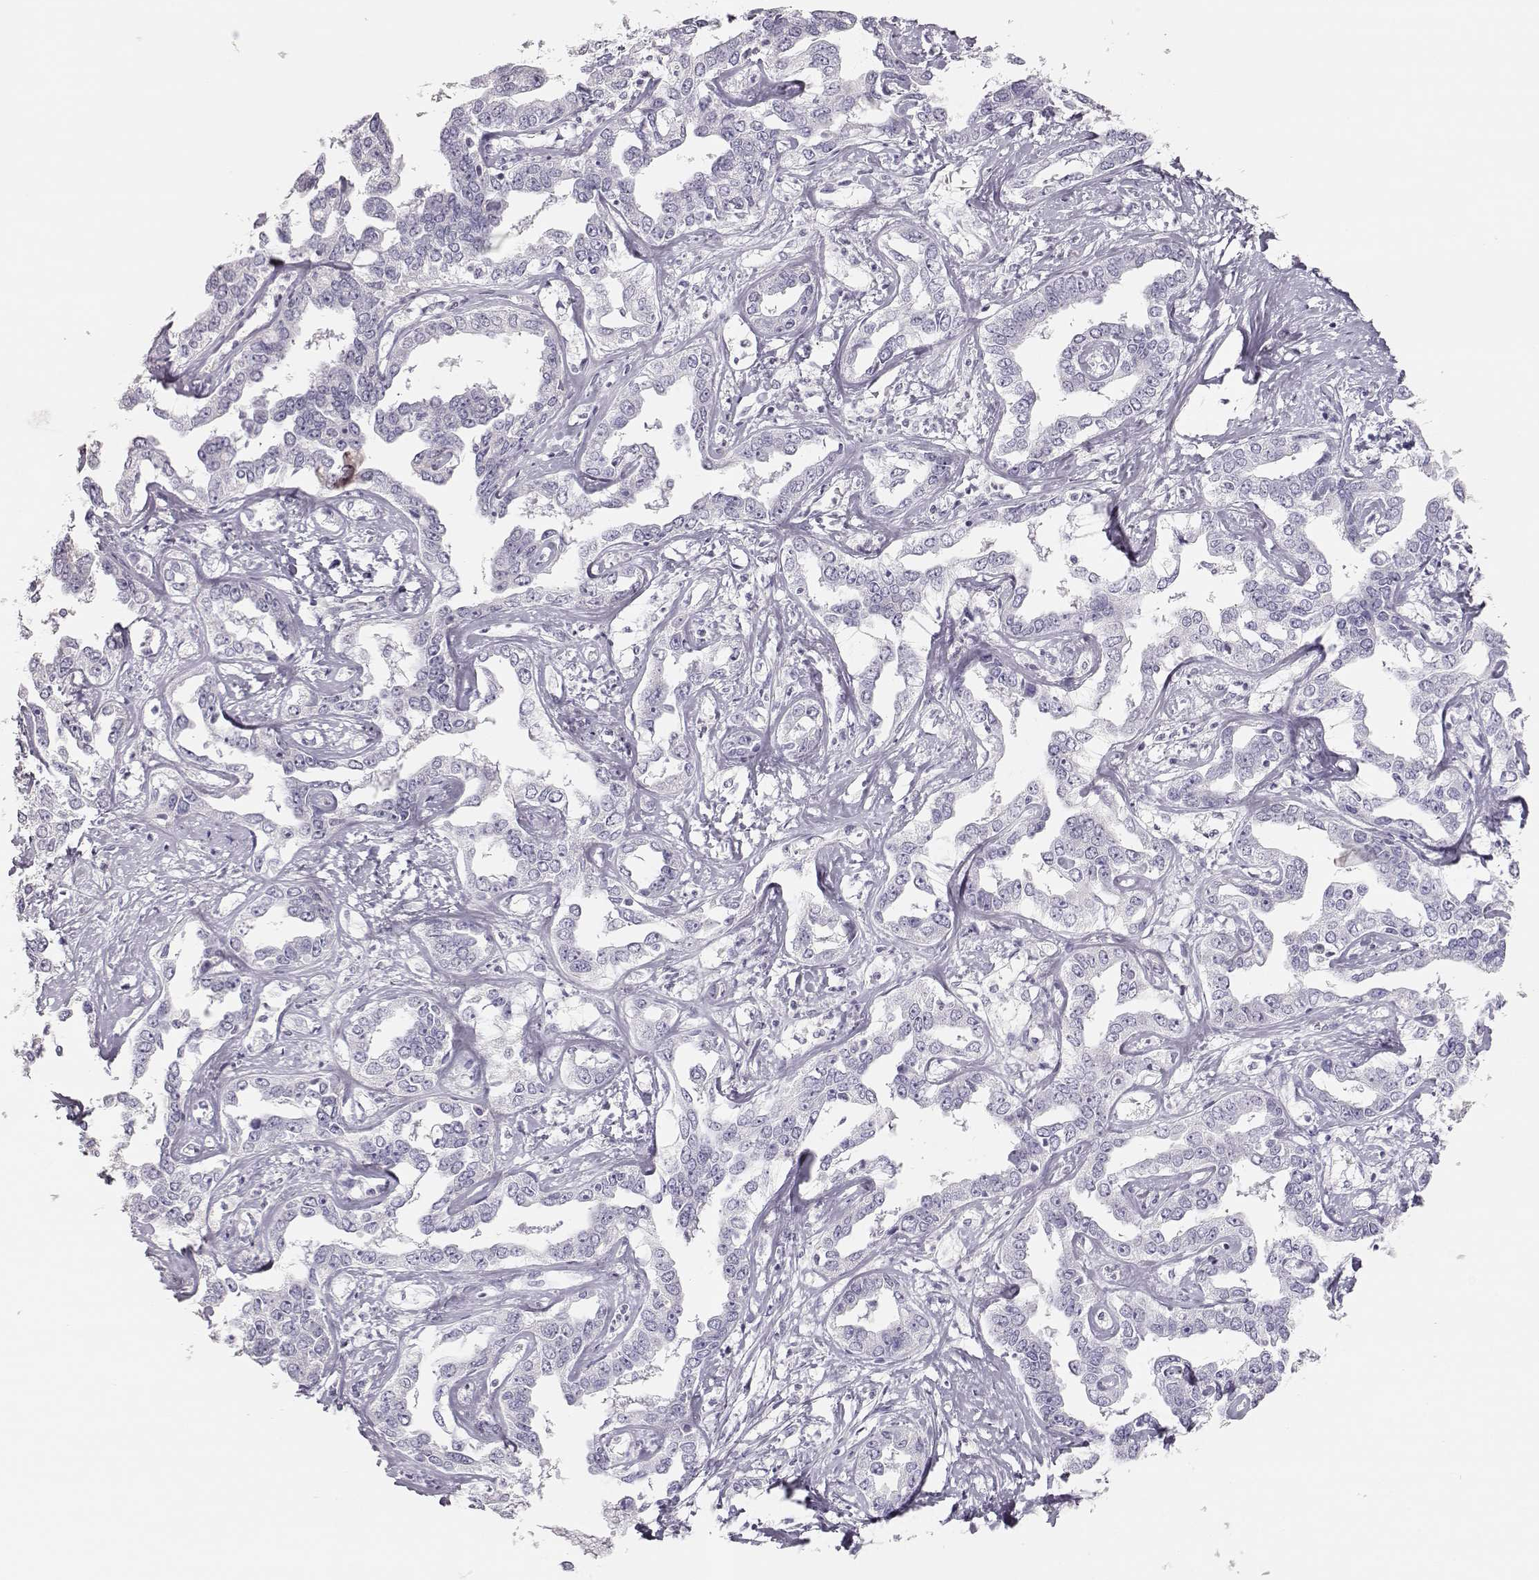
{"staining": {"intensity": "negative", "quantity": "none", "location": "none"}, "tissue": "liver cancer", "cell_type": "Tumor cells", "image_type": "cancer", "snomed": [{"axis": "morphology", "description": "Cholangiocarcinoma"}, {"axis": "topography", "description": "Liver"}], "caption": "Tumor cells show no significant protein expression in liver cancer.", "gene": "LEPR", "patient": {"sex": "male", "age": 59}}